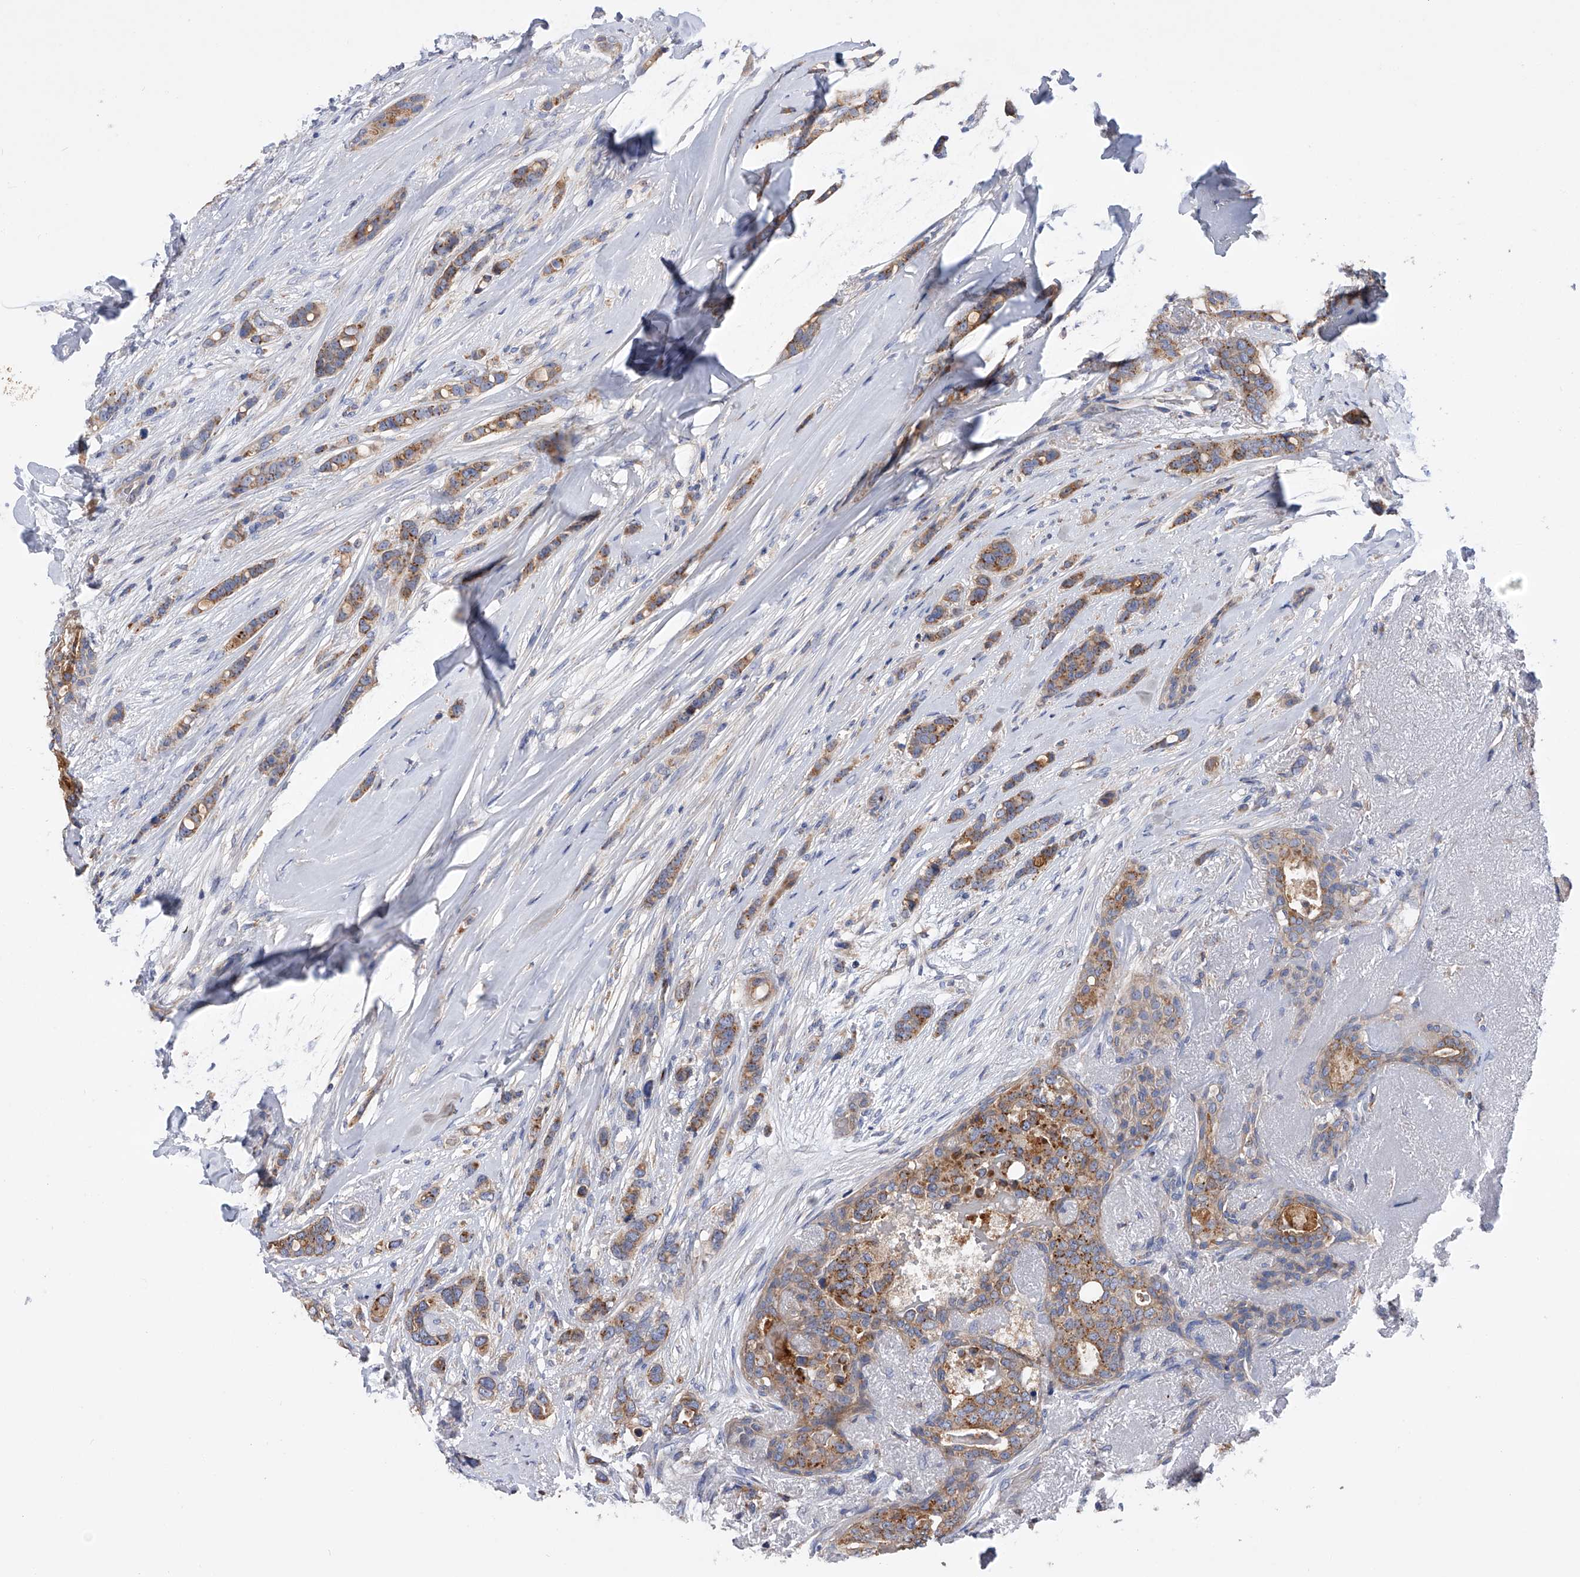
{"staining": {"intensity": "moderate", "quantity": ">75%", "location": "cytoplasmic/membranous"}, "tissue": "breast cancer", "cell_type": "Tumor cells", "image_type": "cancer", "snomed": [{"axis": "morphology", "description": "Lobular carcinoma"}, {"axis": "topography", "description": "Breast"}], "caption": "Immunohistochemistry of breast cancer displays medium levels of moderate cytoplasmic/membranous staining in approximately >75% of tumor cells.", "gene": "MLYCD", "patient": {"sex": "female", "age": 51}}